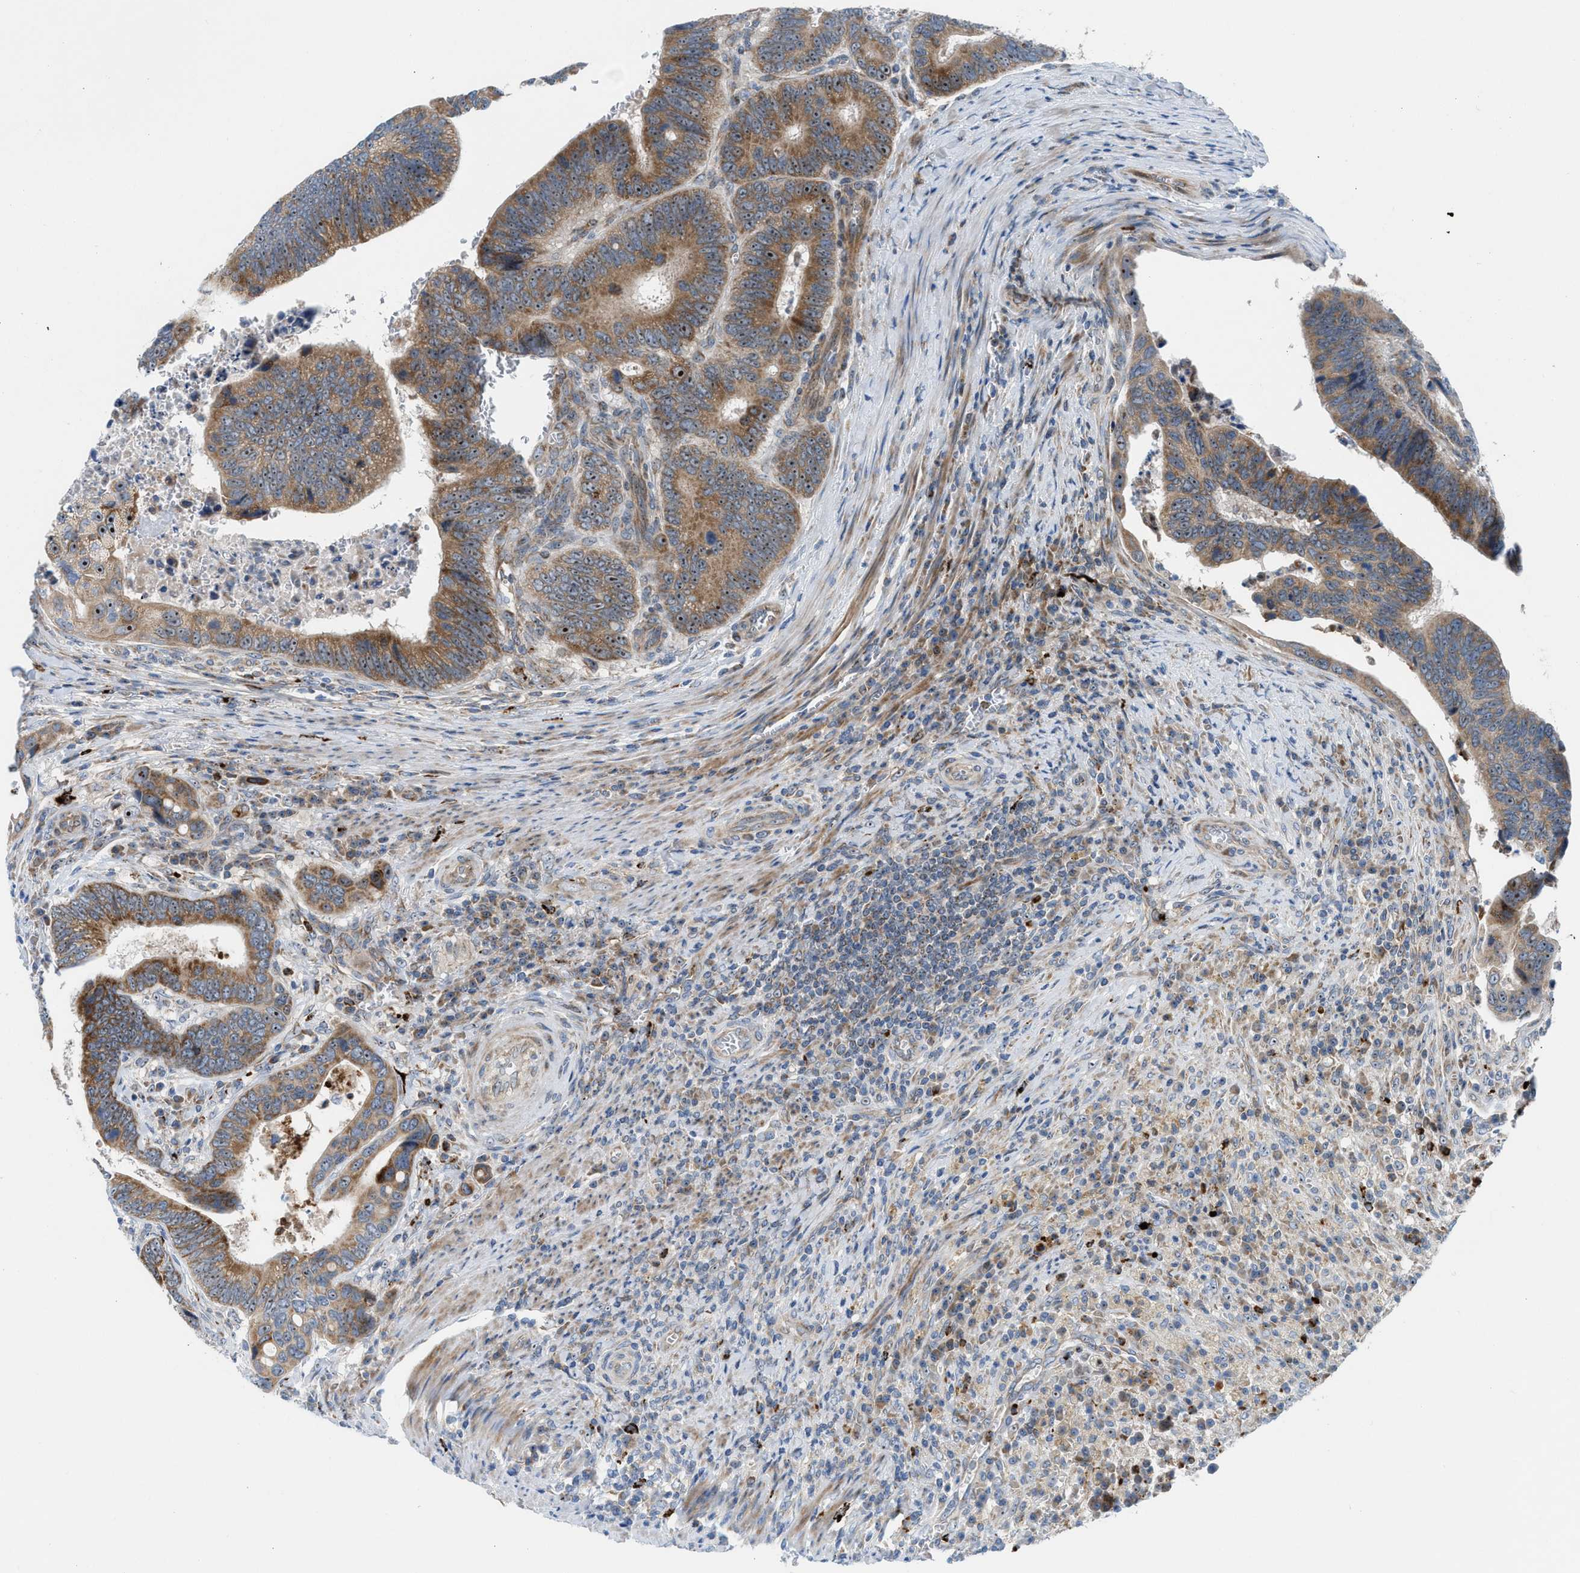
{"staining": {"intensity": "moderate", "quantity": ">75%", "location": "cytoplasmic/membranous,nuclear"}, "tissue": "colorectal cancer", "cell_type": "Tumor cells", "image_type": "cancer", "snomed": [{"axis": "morphology", "description": "Inflammation, NOS"}, {"axis": "morphology", "description": "Adenocarcinoma, NOS"}, {"axis": "topography", "description": "Colon"}], "caption": "A high-resolution photomicrograph shows IHC staining of colorectal cancer, which shows moderate cytoplasmic/membranous and nuclear staining in approximately >75% of tumor cells. The staining was performed using DAB, with brown indicating positive protein expression. Nuclei are stained blue with hematoxylin.", "gene": "TPH1", "patient": {"sex": "male", "age": 72}}